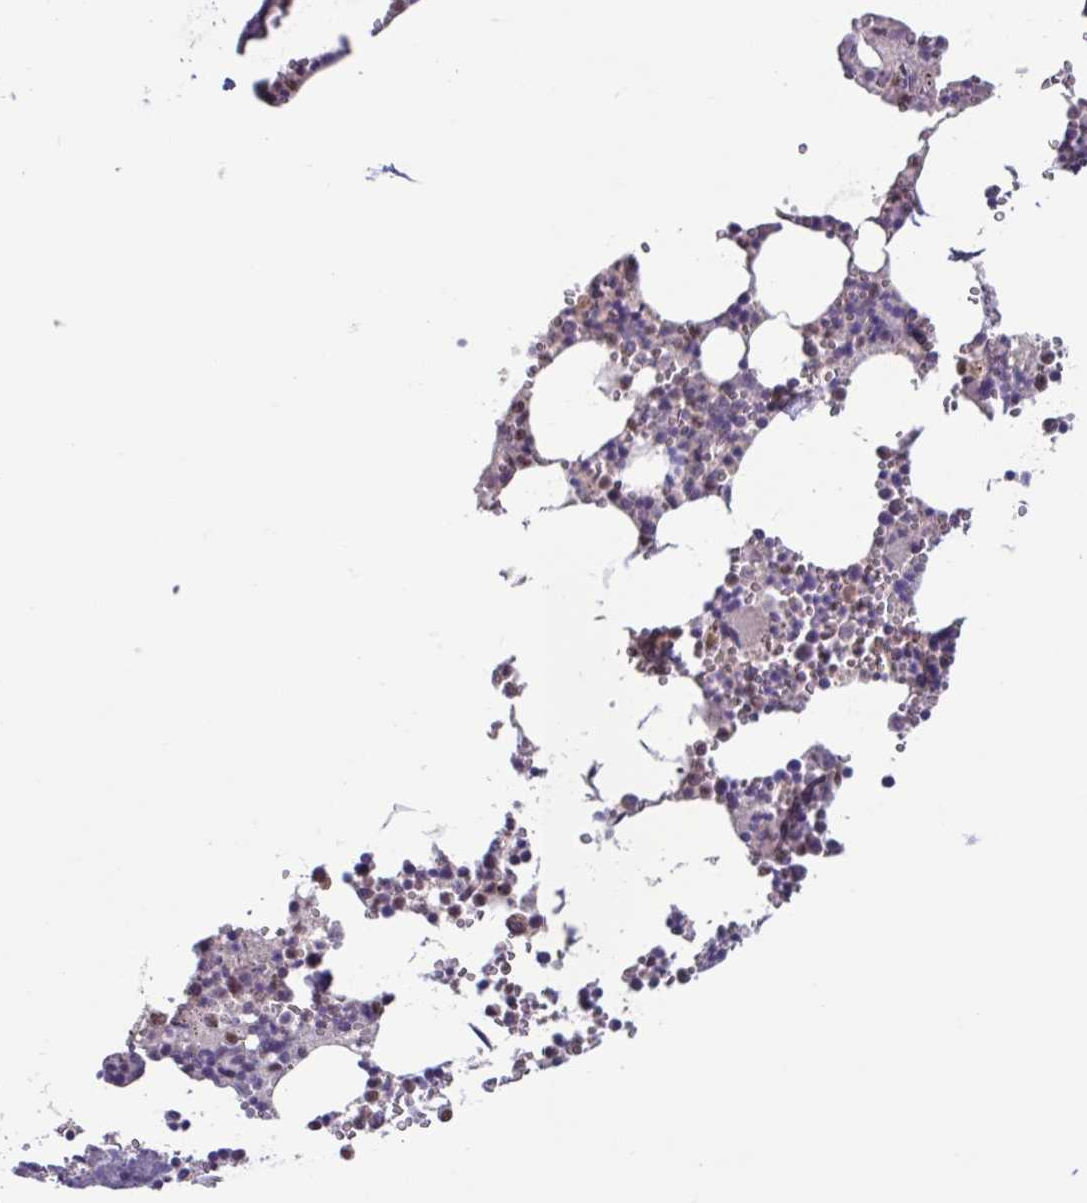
{"staining": {"intensity": "weak", "quantity": "<25%", "location": "nuclear"}, "tissue": "bone marrow", "cell_type": "Hematopoietic cells", "image_type": "normal", "snomed": [{"axis": "morphology", "description": "Normal tissue, NOS"}, {"axis": "topography", "description": "Bone marrow"}], "caption": "A histopathology image of human bone marrow is negative for staining in hematopoietic cells. (DAB (3,3'-diaminobenzidine) IHC visualized using brightfield microscopy, high magnification).", "gene": "ACTRT3", "patient": {"sex": "male", "age": 54}}